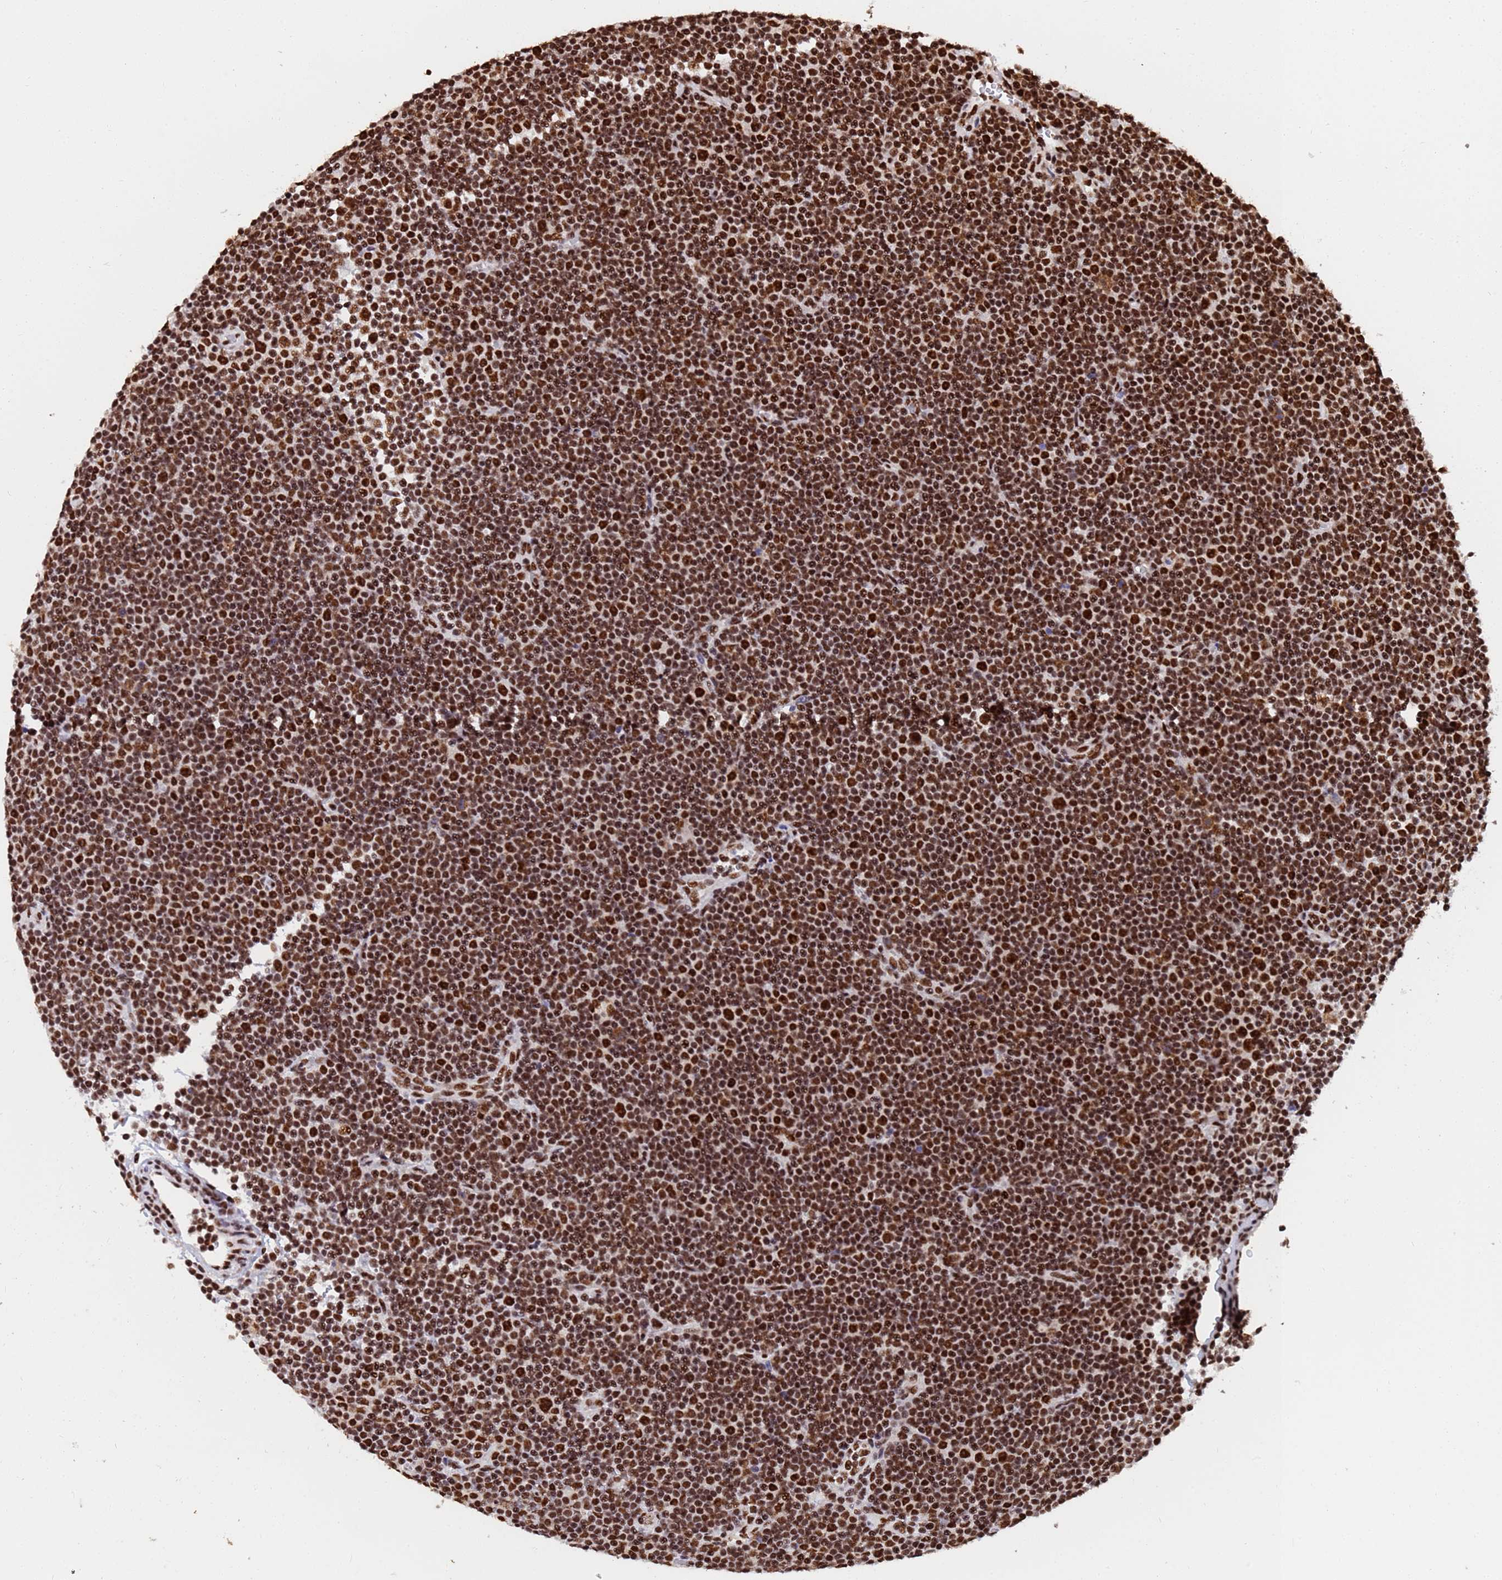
{"staining": {"intensity": "strong", "quantity": ">75%", "location": "nuclear"}, "tissue": "lymphoma", "cell_type": "Tumor cells", "image_type": "cancer", "snomed": [{"axis": "morphology", "description": "Malignant lymphoma, non-Hodgkin's type, Low grade"}, {"axis": "topography", "description": "Lymph node"}], "caption": "Human low-grade malignant lymphoma, non-Hodgkin's type stained with a protein marker exhibits strong staining in tumor cells.", "gene": "SF3B2", "patient": {"sex": "female", "age": 67}}